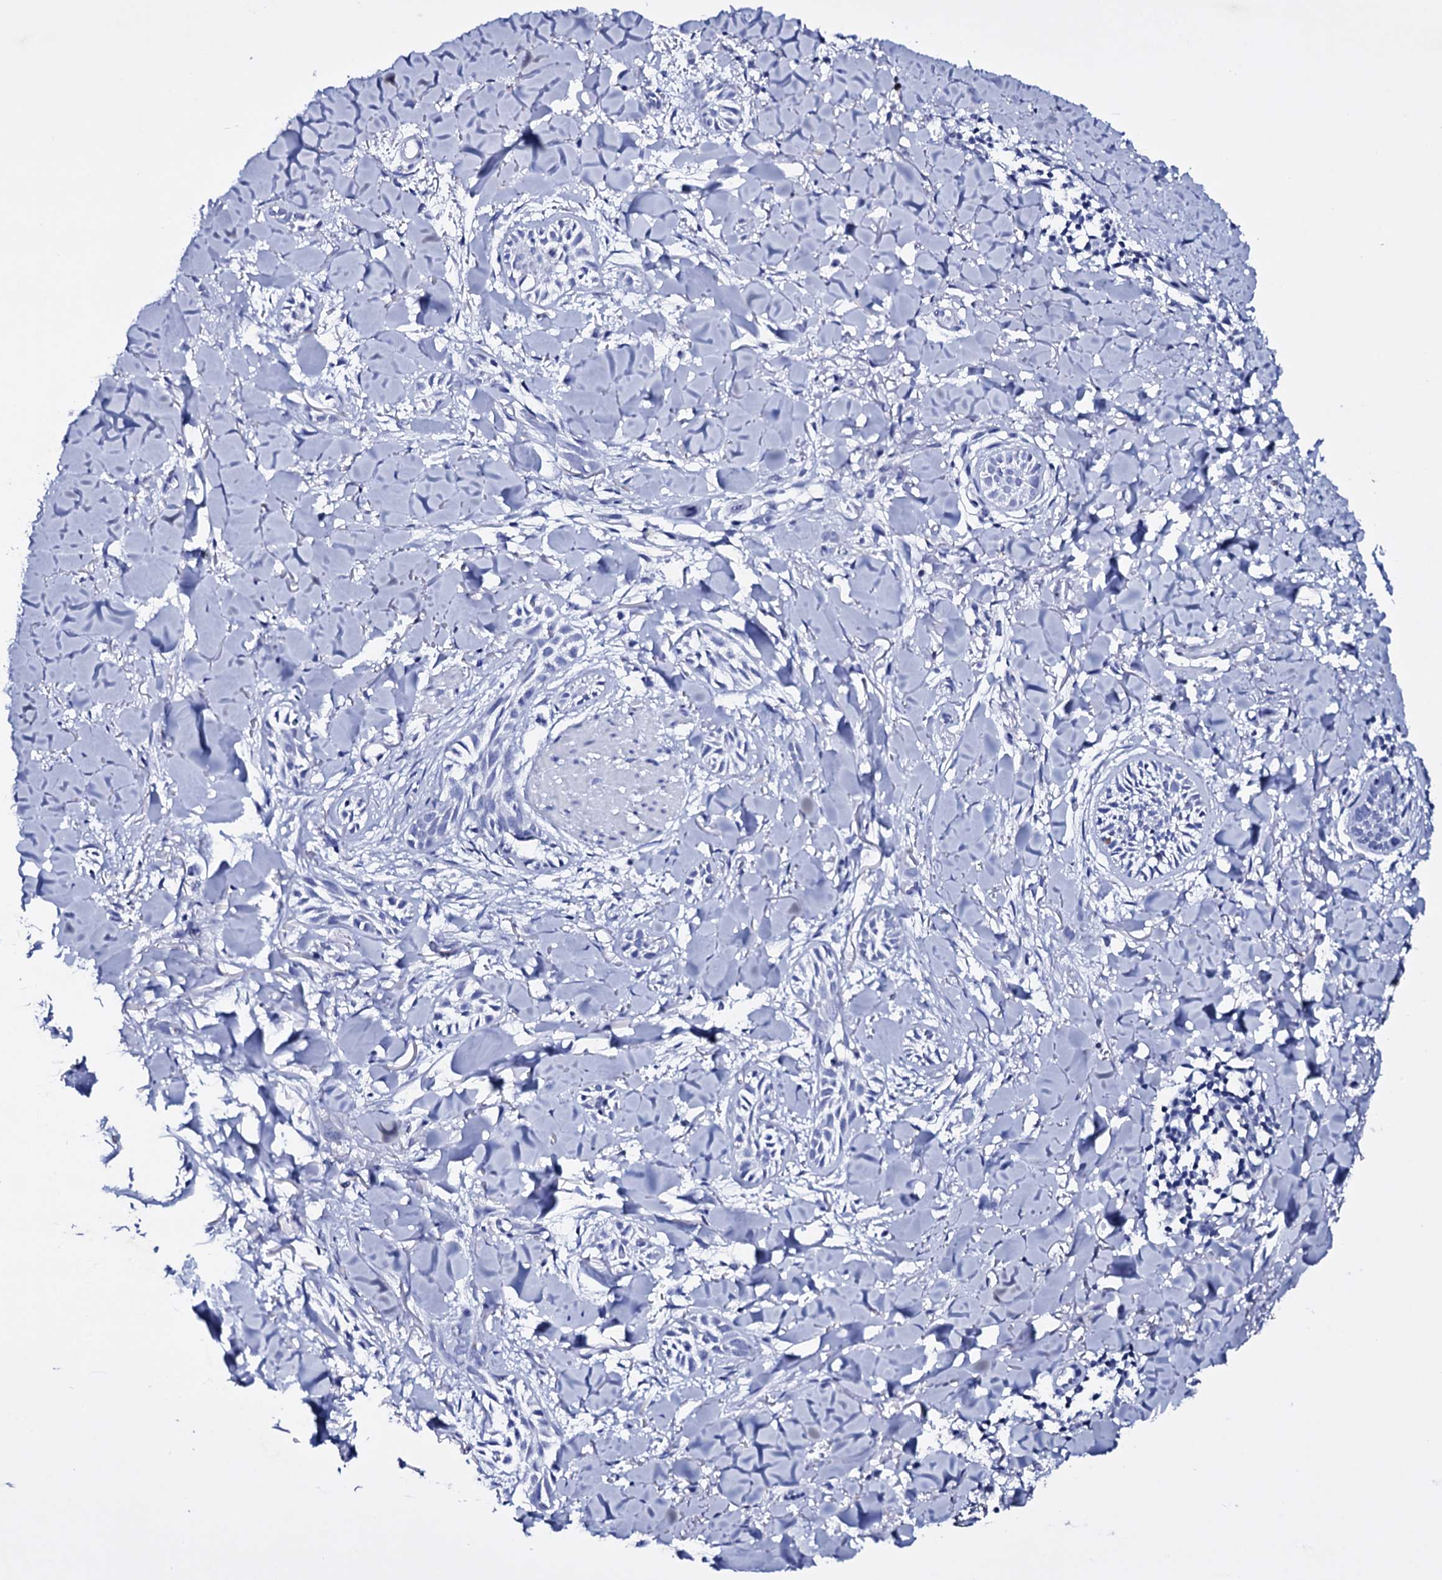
{"staining": {"intensity": "negative", "quantity": "none", "location": "none"}, "tissue": "skin cancer", "cell_type": "Tumor cells", "image_type": "cancer", "snomed": [{"axis": "morphology", "description": "Basal cell carcinoma"}, {"axis": "topography", "description": "Skin"}], "caption": "This is a image of IHC staining of basal cell carcinoma (skin), which shows no expression in tumor cells.", "gene": "ITPRID2", "patient": {"sex": "female", "age": 59}}